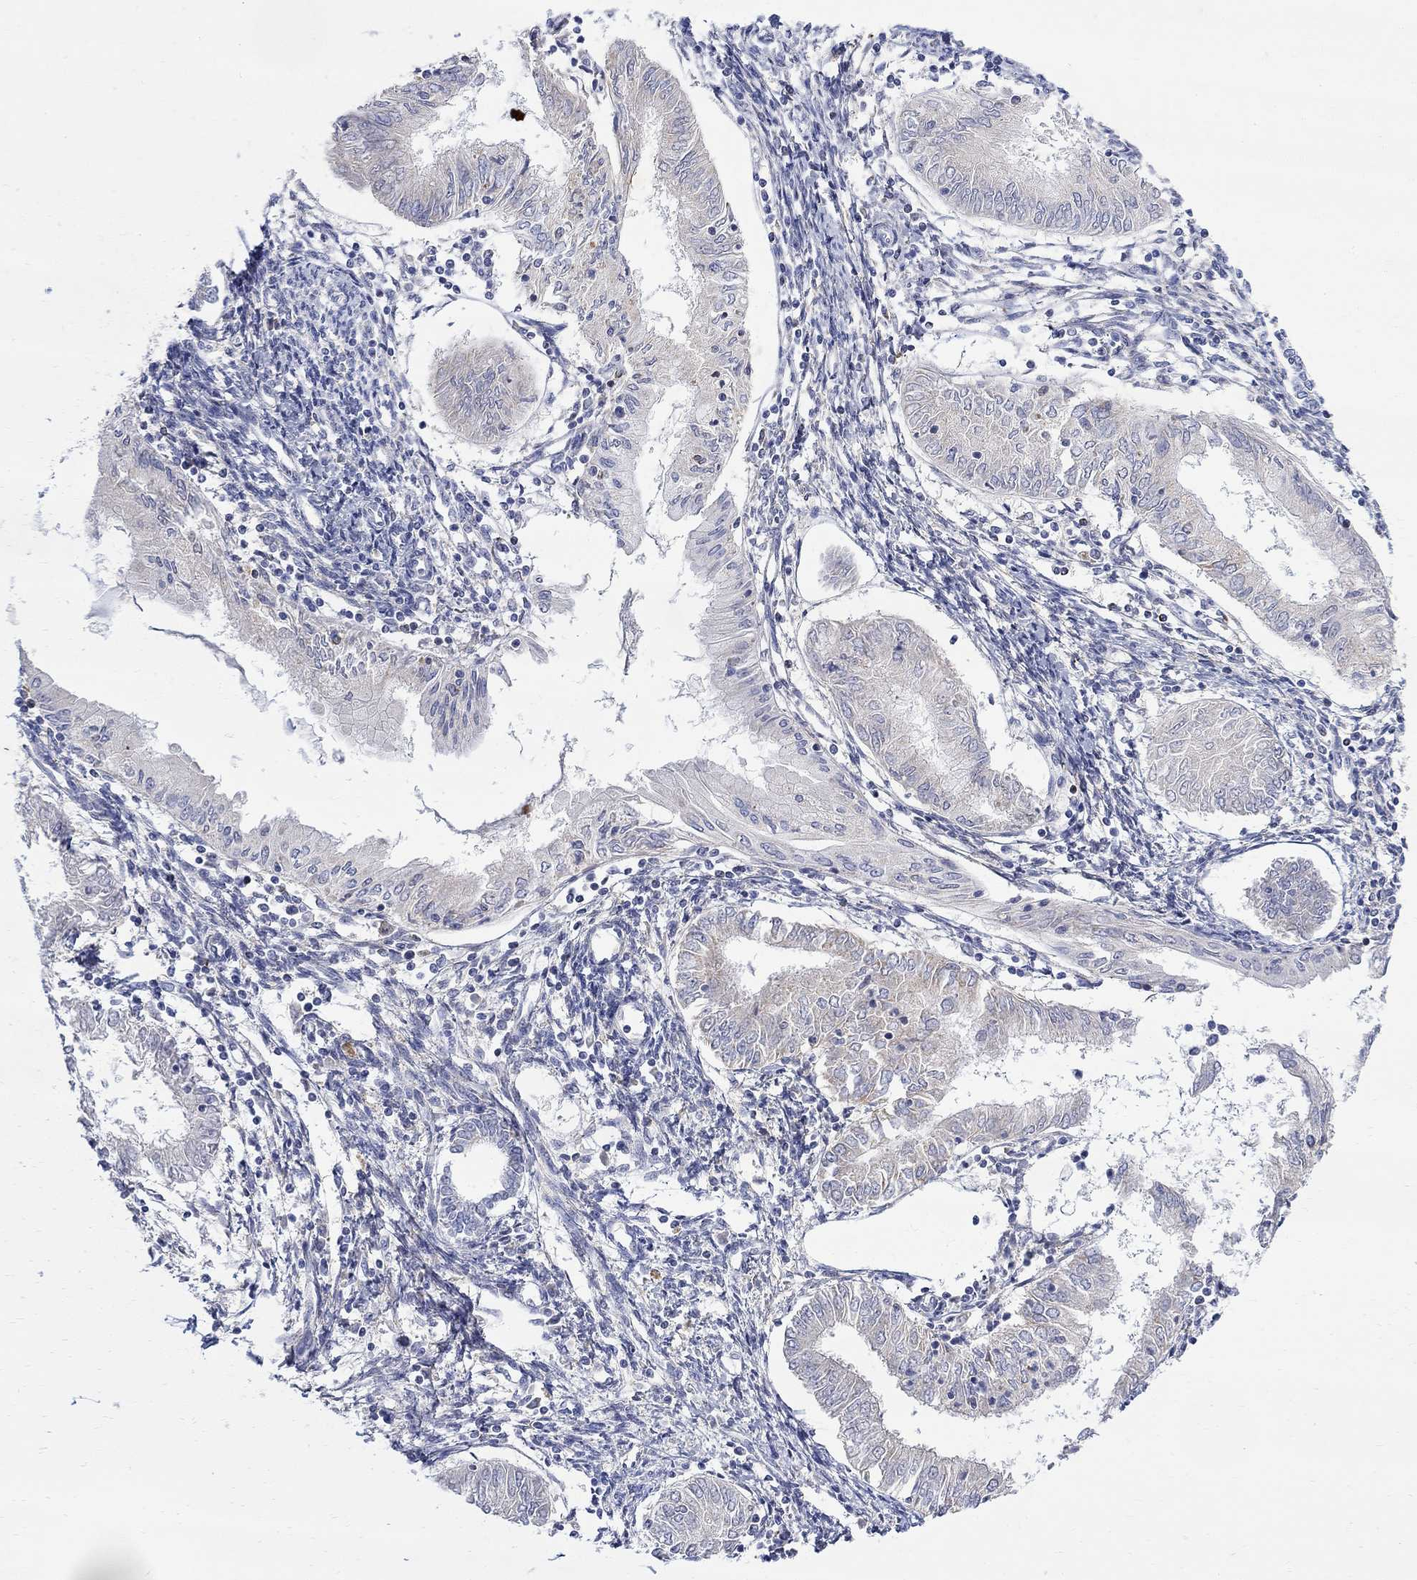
{"staining": {"intensity": "negative", "quantity": "none", "location": "none"}, "tissue": "endometrial cancer", "cell_type": "Tumor cells", "image_type": "cancer", "snomed": [{"axis": "morphology", "description": "Adenocarcinoma, NOS"}, {"axis": "topography", "description": "Endometrium"}], "caption": "A high-resolution histopathology image shows IHC staining of endometrial cancer, which shows no significant staining in tumor cells. (Brightfield microscopy of DAB (3,3'-diaminobenzidine) immunohistochemistry (IHC) at high magnification).", "gene": "FNDC5", "patient": {"sex": "female", "age": 68}}